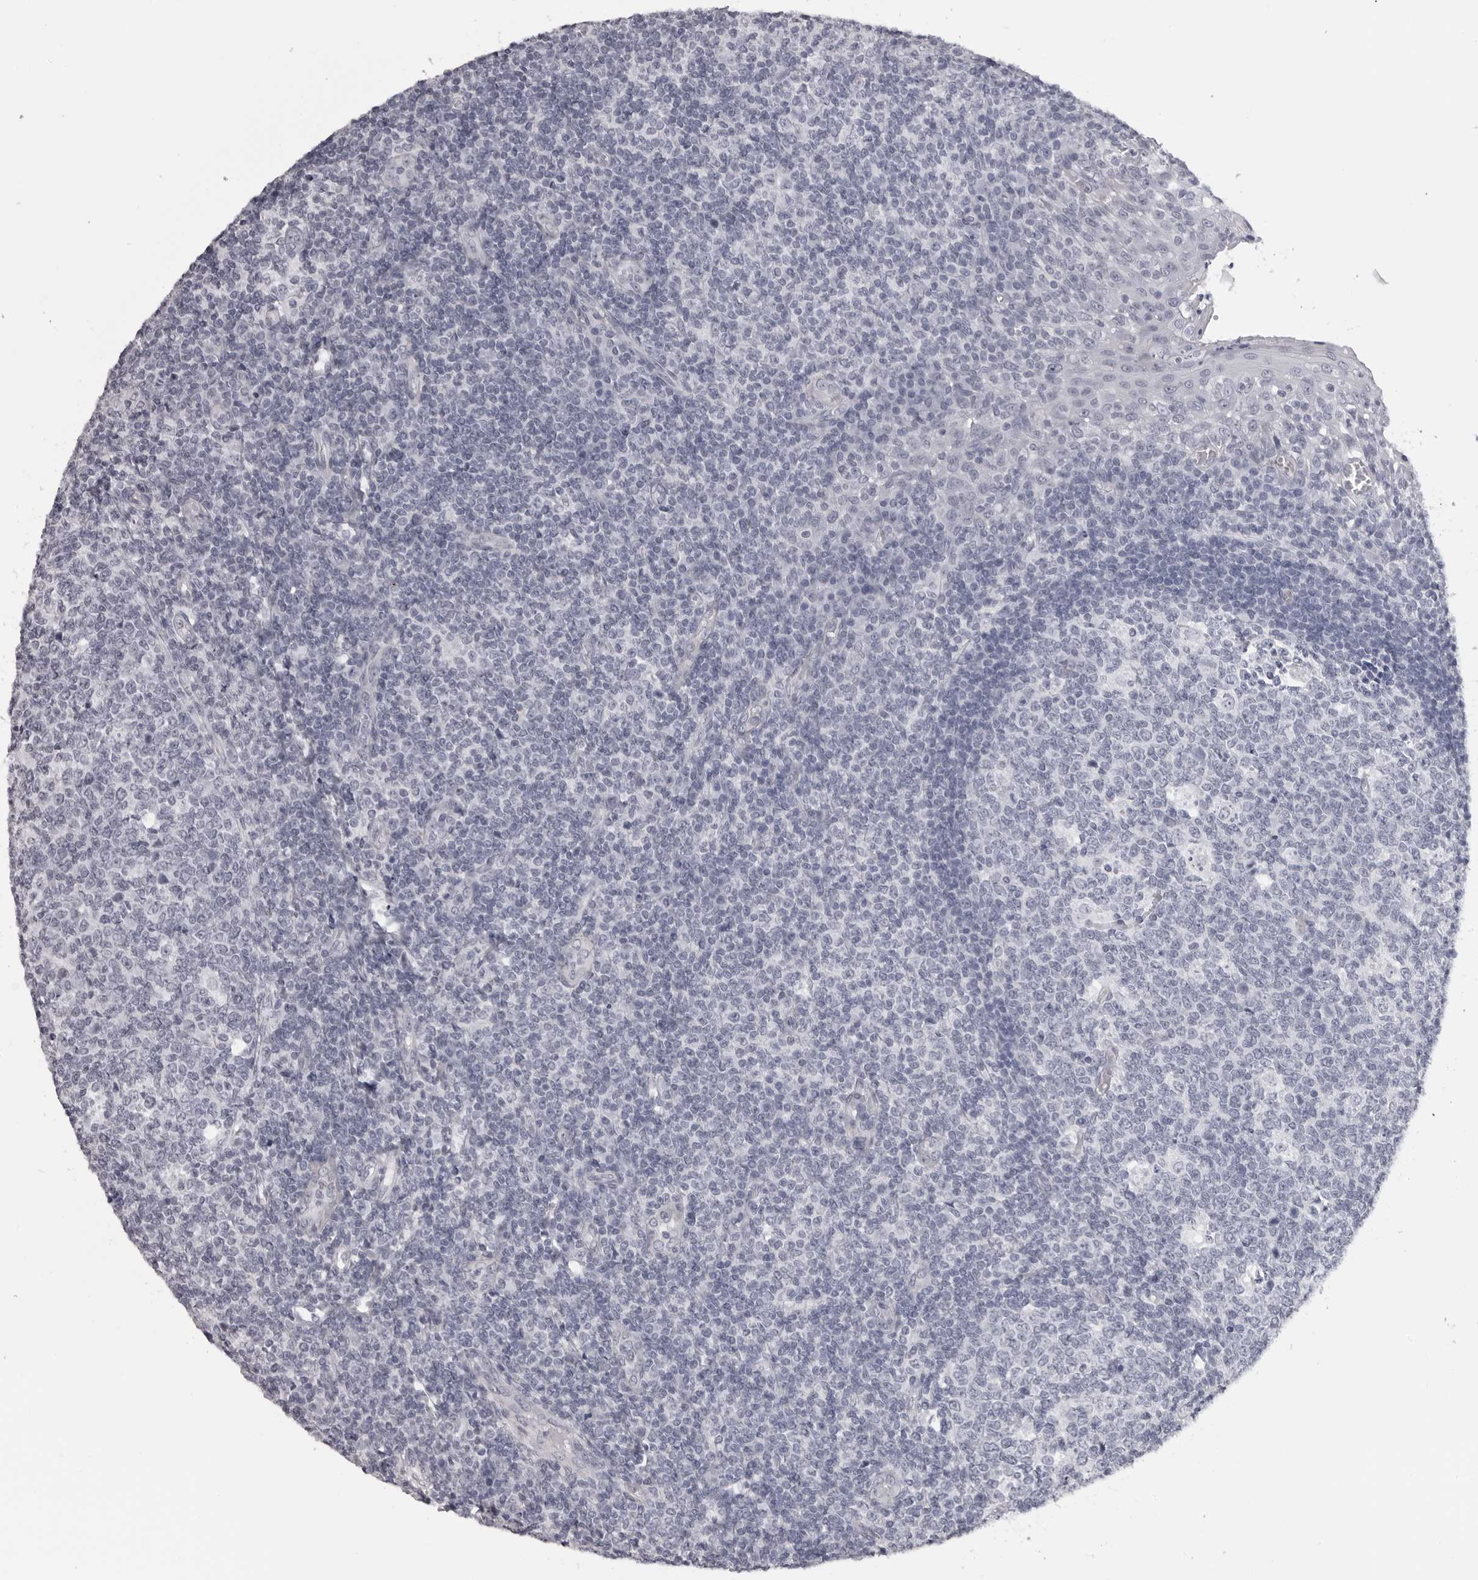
{"staining": {"intensity": "negative", "quantity": "none", "location": "none"}, "tissue": "tonsil", "cell_type": "Germinal center cells", "image_type": "normal", "snomed": [{"axis": "morphology", "description": "Normal tissue, NOS"}, {"axis": "topography", "description": "Tonsil"}], "caption": "This is an immunohistochemistry (IHC) photomicrograph of benign human tonsil. There is no positivity in germinal center cells.", "gene": "DNALI1", "patient": {"sex": "female", "age": 19}}